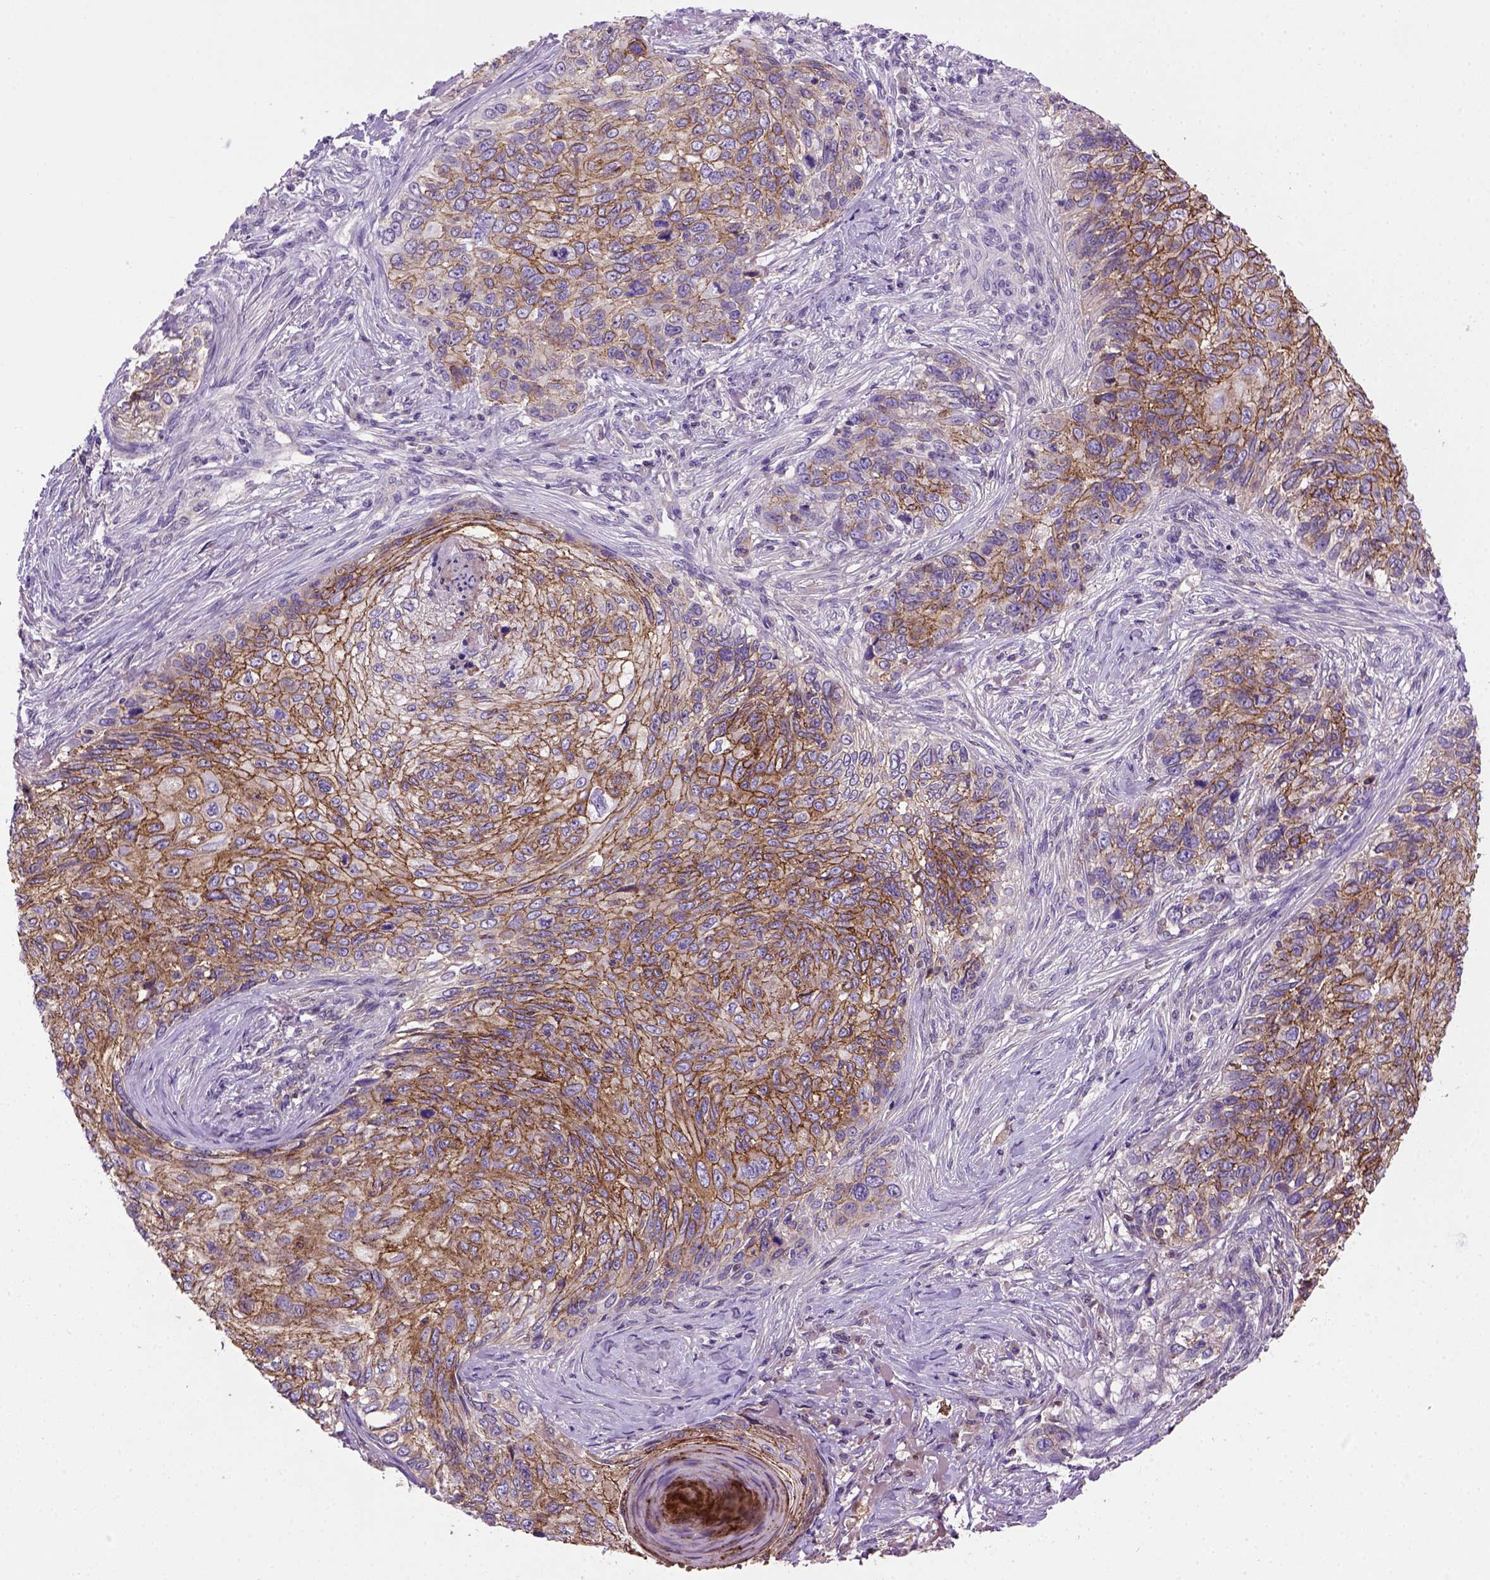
{"staining": {"intensity": "moderate", "quantity": "25%-75%", "location": "cytoplasmic/membranous"}, "tissue": "skin cancer", "cell_type": "Tumor cells", "image_type": "cancer", "snomed": [{"axis": "morphology", "description": "Squamous cell carcinoma, NOS"}, {"axis": "topography", "description": "Skin"}], "caption": "A brown stain shows moderate cytoplasmic/membranous positivity of a protein in human skin cancer tumor cells.", "gene": "CDH1", "patient": {"sex": "male", "age": 92}}